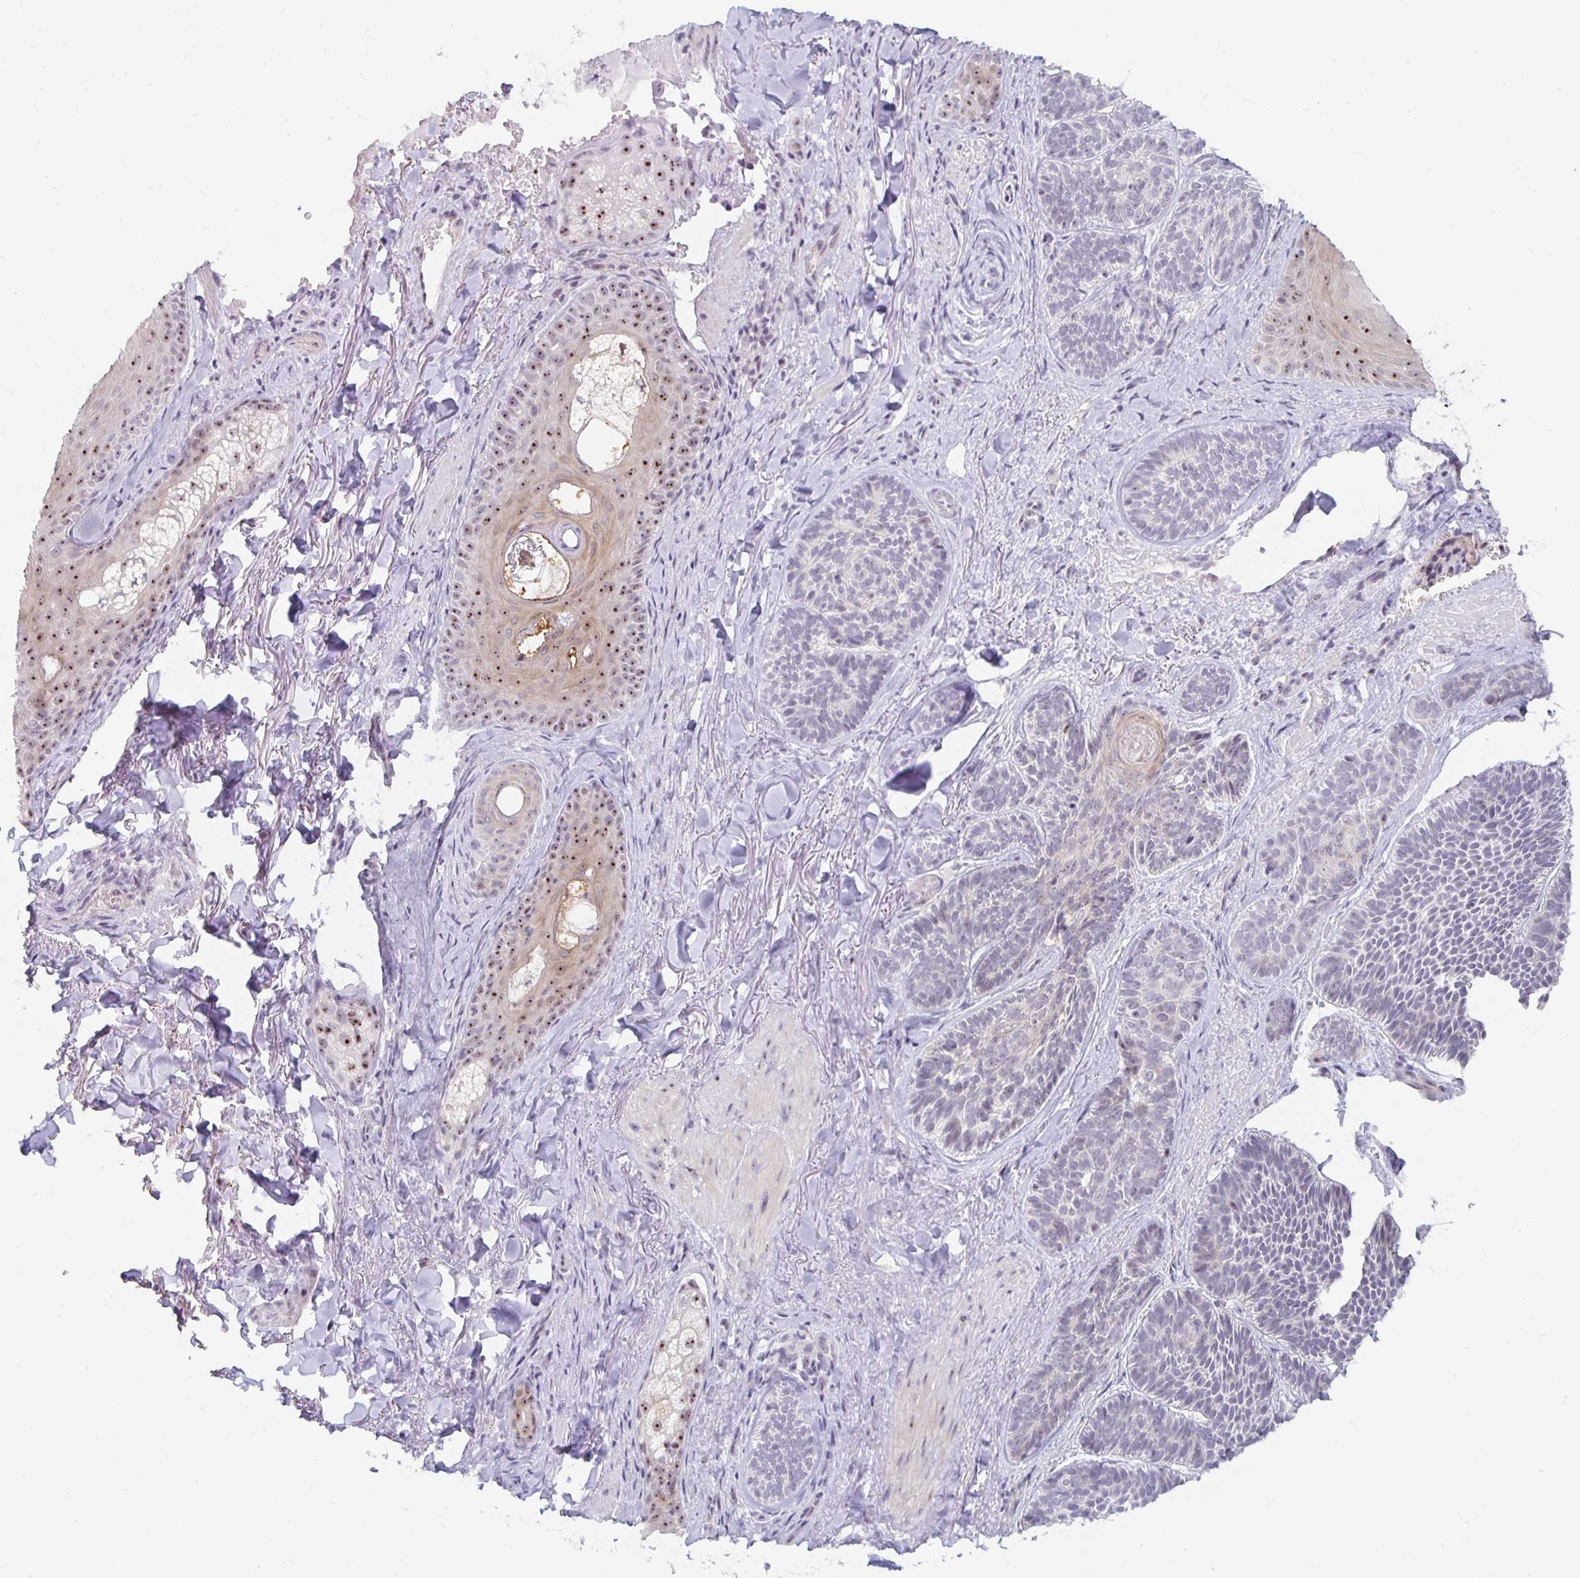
{"staining": {"intensity": "negative", "quantity": "none", "location": "none"}, "tissue": "skin cancer", "cell_type": "Tumor cells", "image_type": "cancer", "snomed": [{"axis": "morphology", "description": "Basal cell carcinoma"}, {"axis": "topography", "description": "Skin"}], "caption": "High power microscopy photomicrograph of an IHC histopathology image of skin basal cell carcinoma, revealing no significant expression in tumor cells.", "gene": "NUP85", "patient": {"sex": "male", "age": 81}}